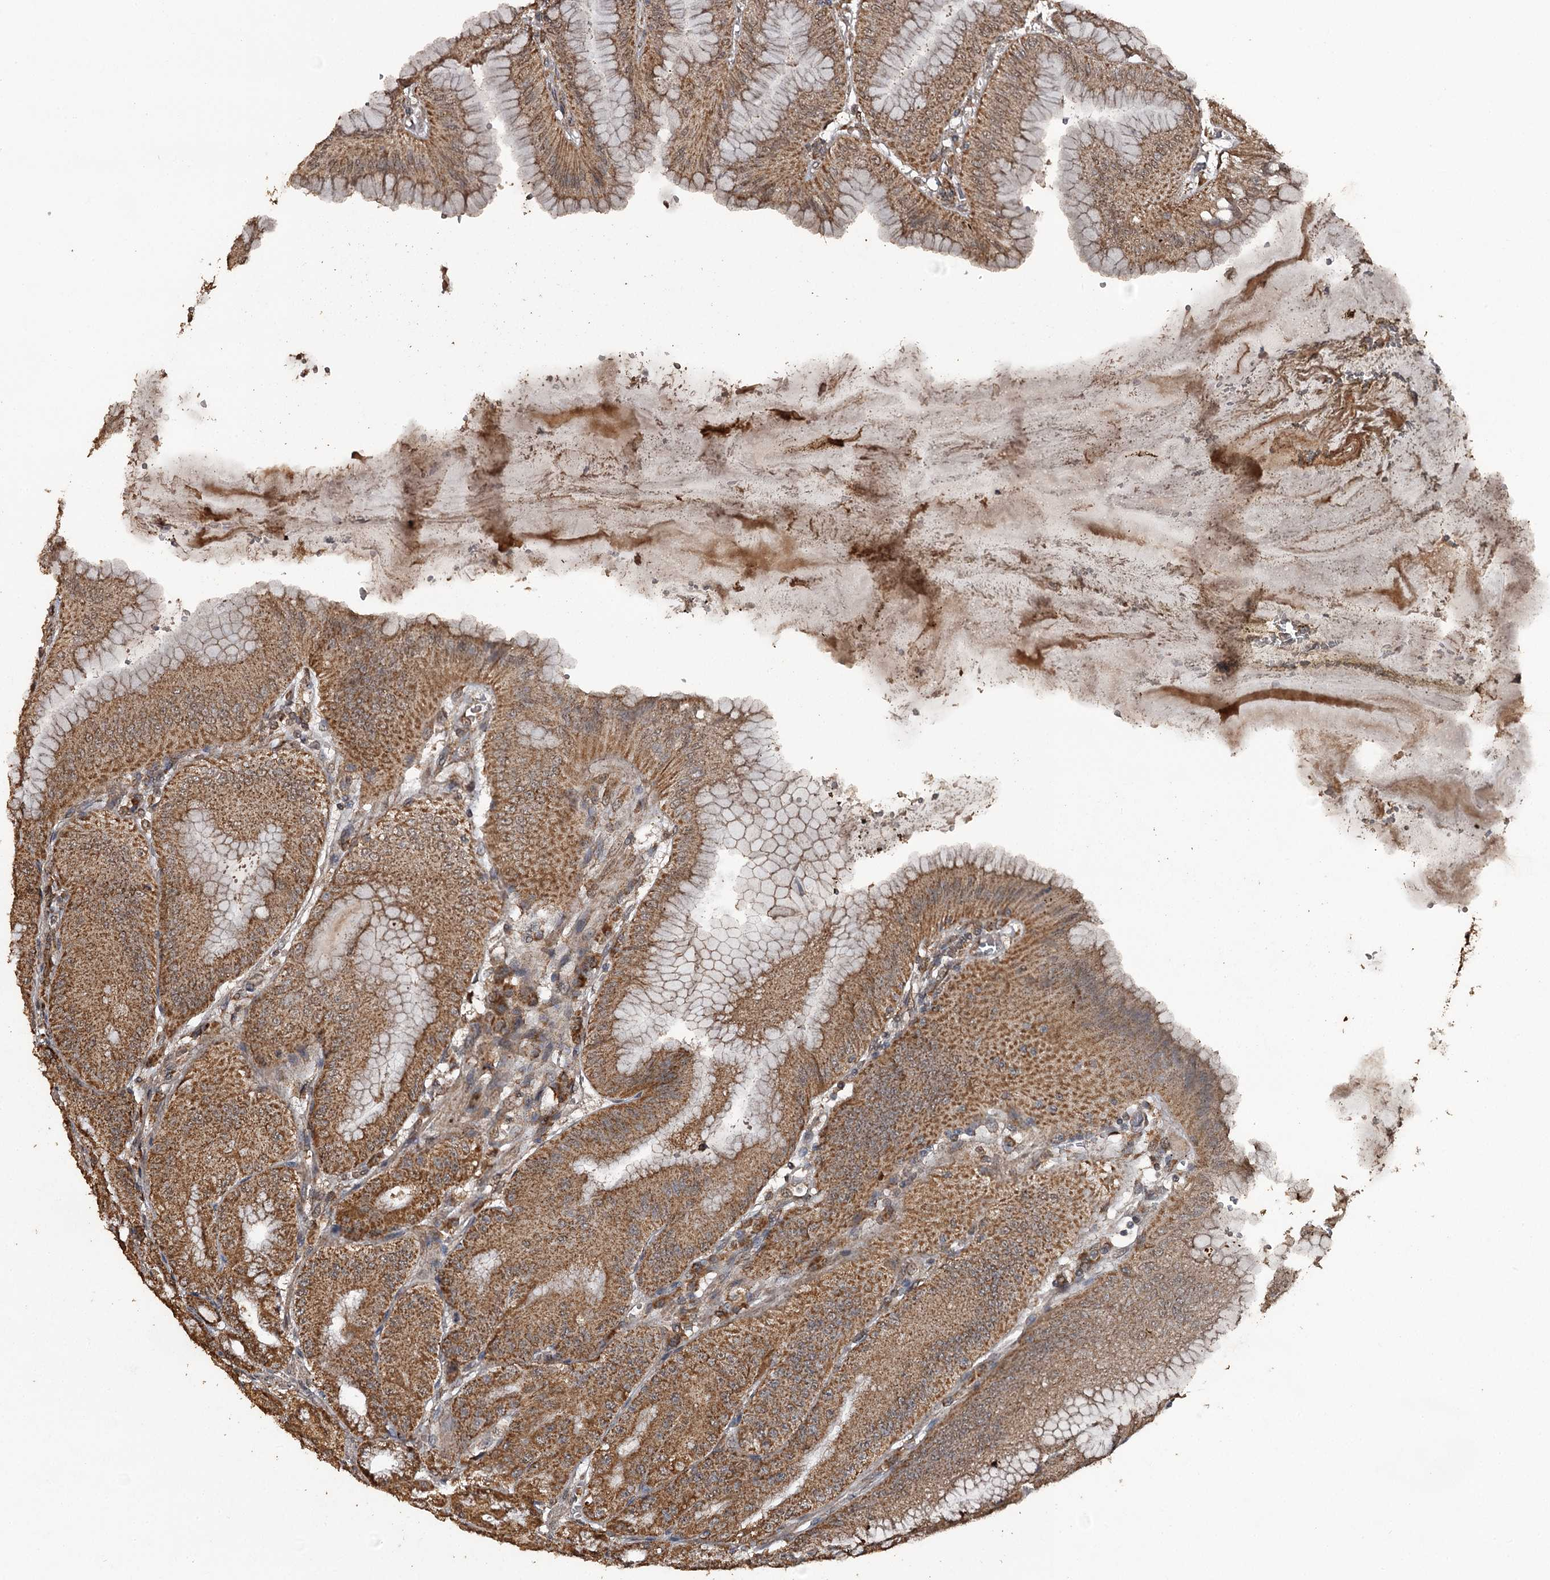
{"staining": {"intensity": "strong", "quantity": ">75%", "location": "cytoplasmic/membranous"}, "tissue": "stomach", "cell_type": "Glandular cells", "image_type": "normal", "snomed": [{"axis": "morphology", "description": "Normal tissue, NOS"}, {"axis": "topography", "description": "Stomach, lower"}], "caption": "High-magnification brightfield microscopy of benign stomach stained with DAB (3,3'-diaminobenzidine) (brown) and counterstained with hematoxylin (blue). glandular cells exhibit strong cytoplasmic/membranous staining is identified in approximately>75% of cells.", "gene": "WIPI1", "patient": {"sex": "male", "age": 71}}